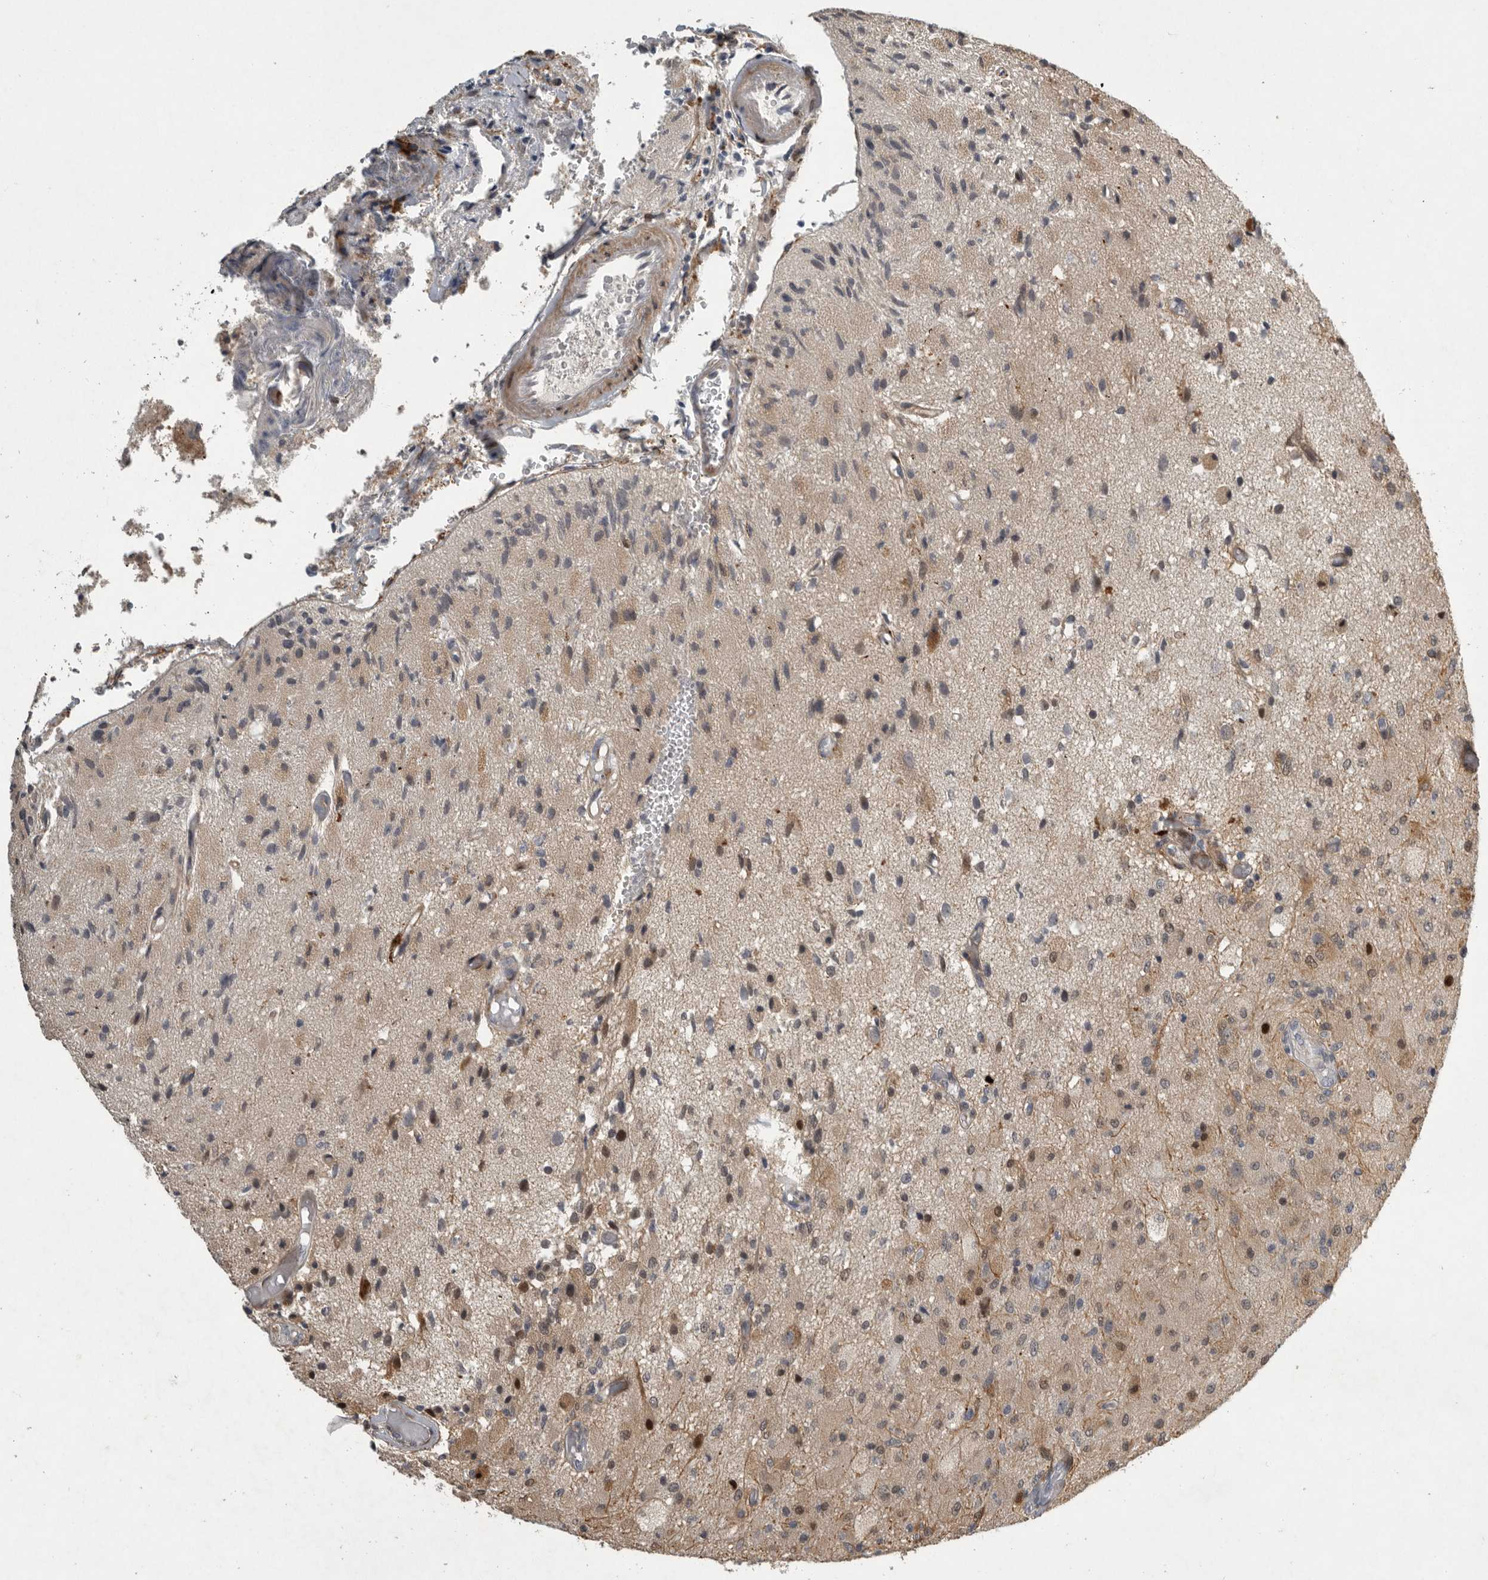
{"staining": {"intensity": "moderate", "quantity": "<25%", "location": "nuclear"}, "tissue": "glioma", "cell_type": "Tumor cells", "image_type": "cancer", "snomed": [{"axis": "morphology", "description": "Normal tissue, NOS"}, {"axis": "morphology", "description": "Glioma, malignant, High grade"}, {"axis": "topography", "description": "Cerebral cortex"}], "caption": "An IHC image of tumor tissue is shown. Protein staining in brown labels moderate nuclear positivity in malignant glioma (high-grade) within tumor cells.", "gene": "MPDZ", "patient": {"sex": "male", "age": 77}}